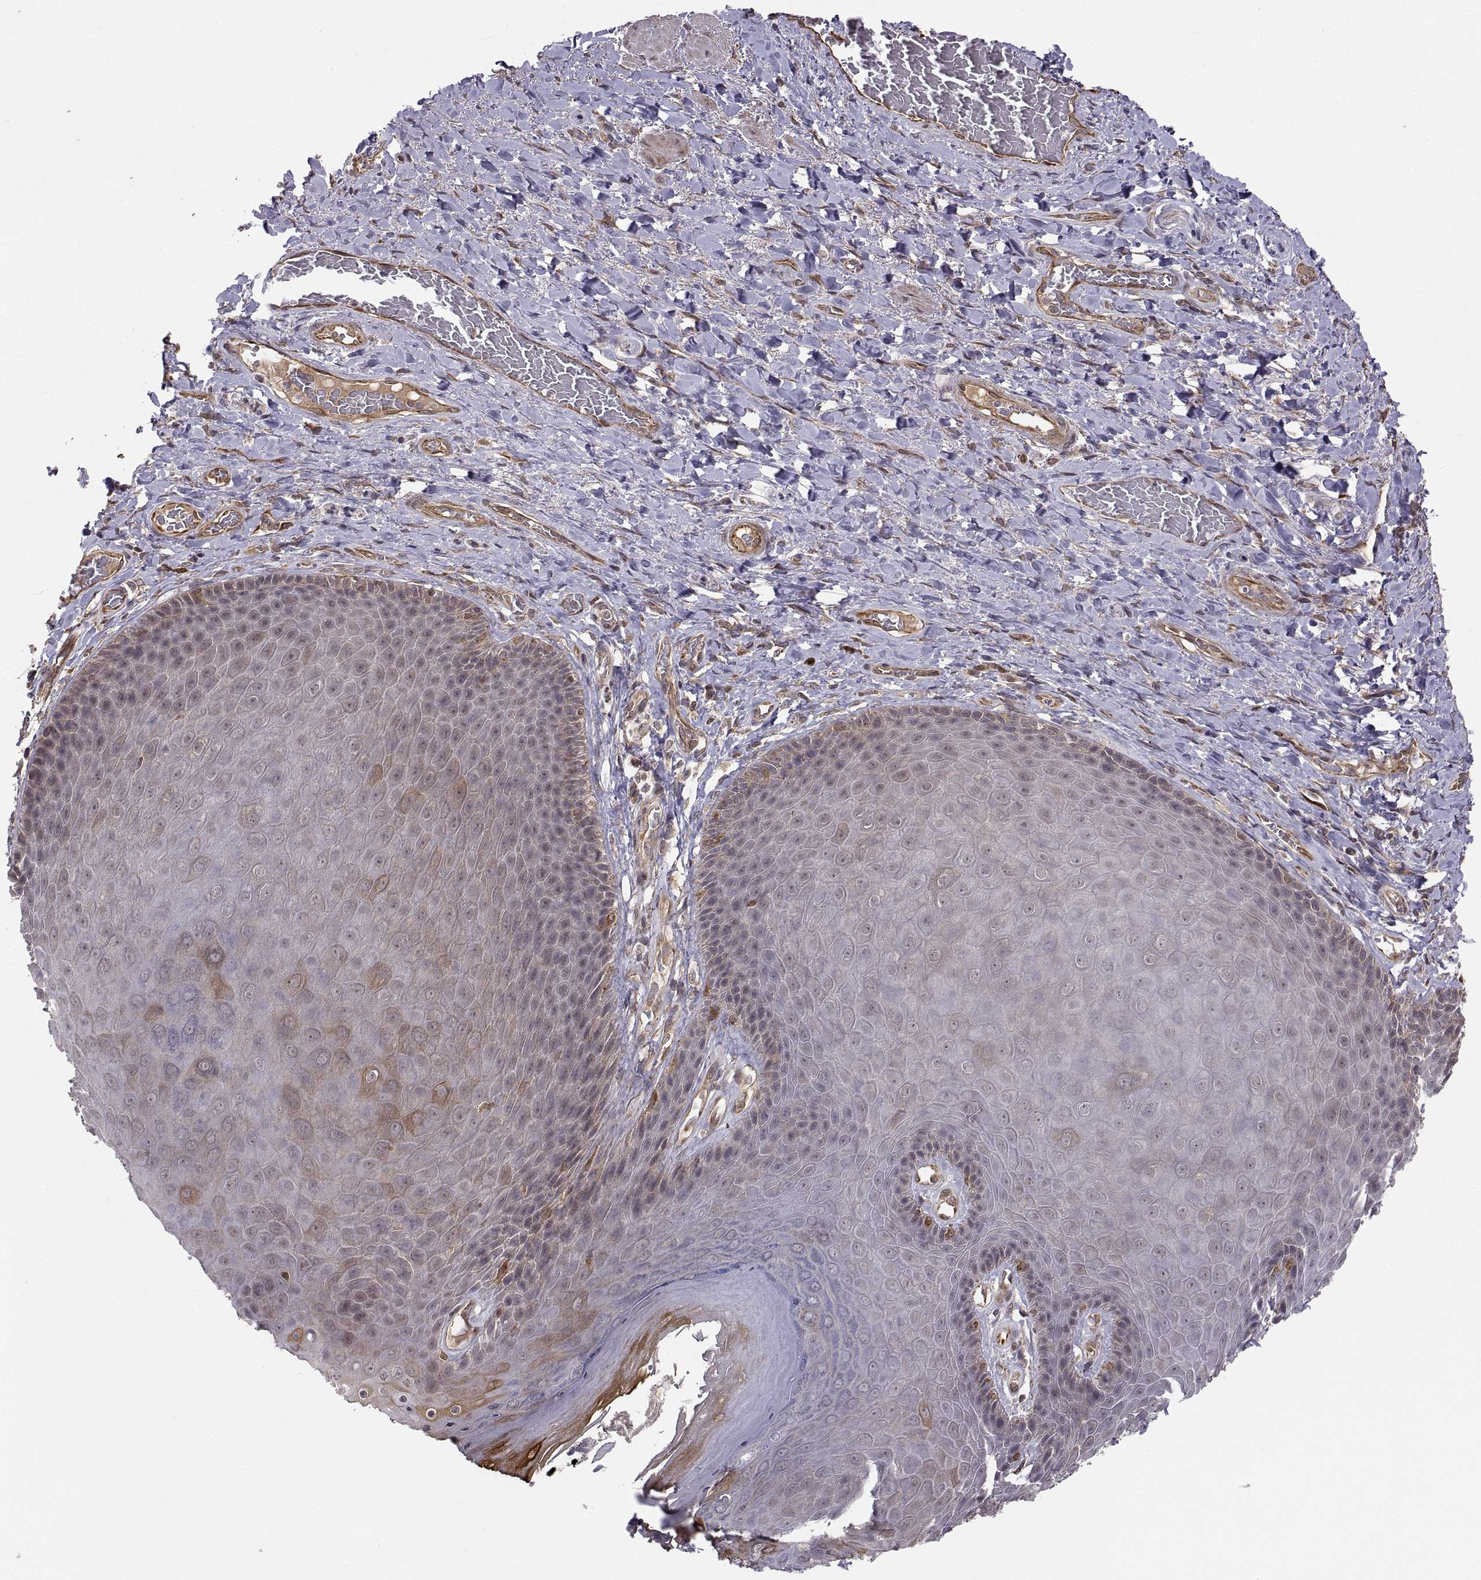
{"staining": {"intensity": "moderate", "quantity": "<25%", "location": "cytoplasmic/membranous"}, "tissue": "skin", "cell_type": "Epidermal cells", "image_type": "normal", "snomed": [{"axis": "morphology", "description": "Normal tissue, NOS"}, {"axis": "topography", "description": "Skeletal muscle"}, {"axis": "topography", "description": "Anal"}, {"axis": "topography", "description": "Peripheral nerve tissue"}], "caption": "Immunohistochemistry histopathology image of normal skin stained for a protein (brown), which demonstrates low levels of moderate cytoplasmic/membranous positivity in about <25% of epidermal cells.", "gene": "ABL2", "patient": {"sex": "male", "age": 53}}